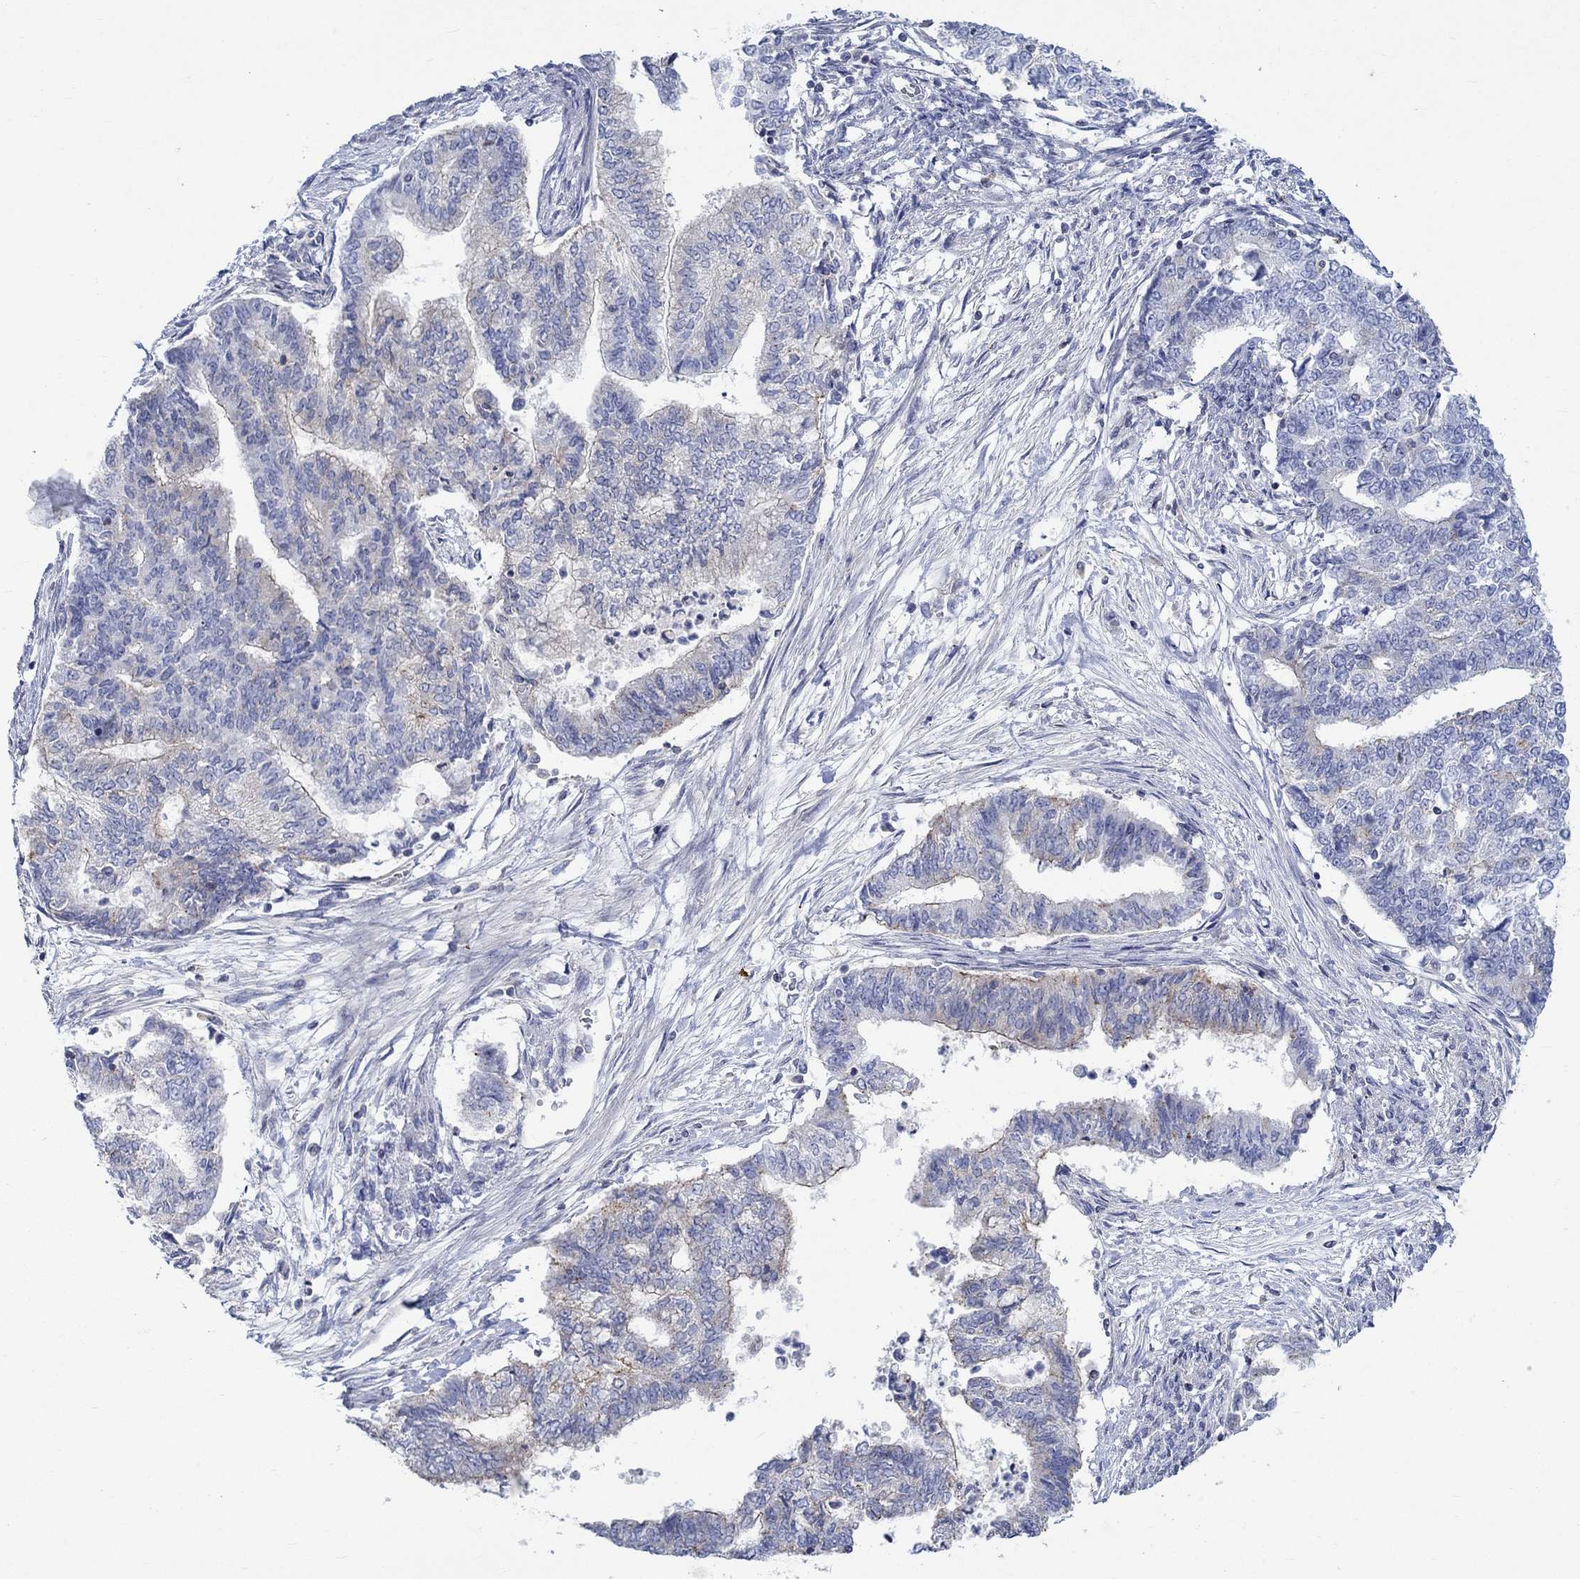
{"staining": {"intensity": "weak", "quantity": "<25%", "location": "cytoplasmic/membranous"}, "tissue": "endometrial cancer", "cell_type": "Tumor cells", "image_type": "cancer", "snomed": [{"axis": "morphology", "description": "Adenocarcinoma, NOS"}, {"axis": "topography", "description": "Endometrium"}], "caption": "Immunohistochemistry (IHC) of human endometrial adenocarcinoma demonstrates no positivity in tumor cells.", "gene": "NAV3", "patient": {"sex": "female", "age": 65}}